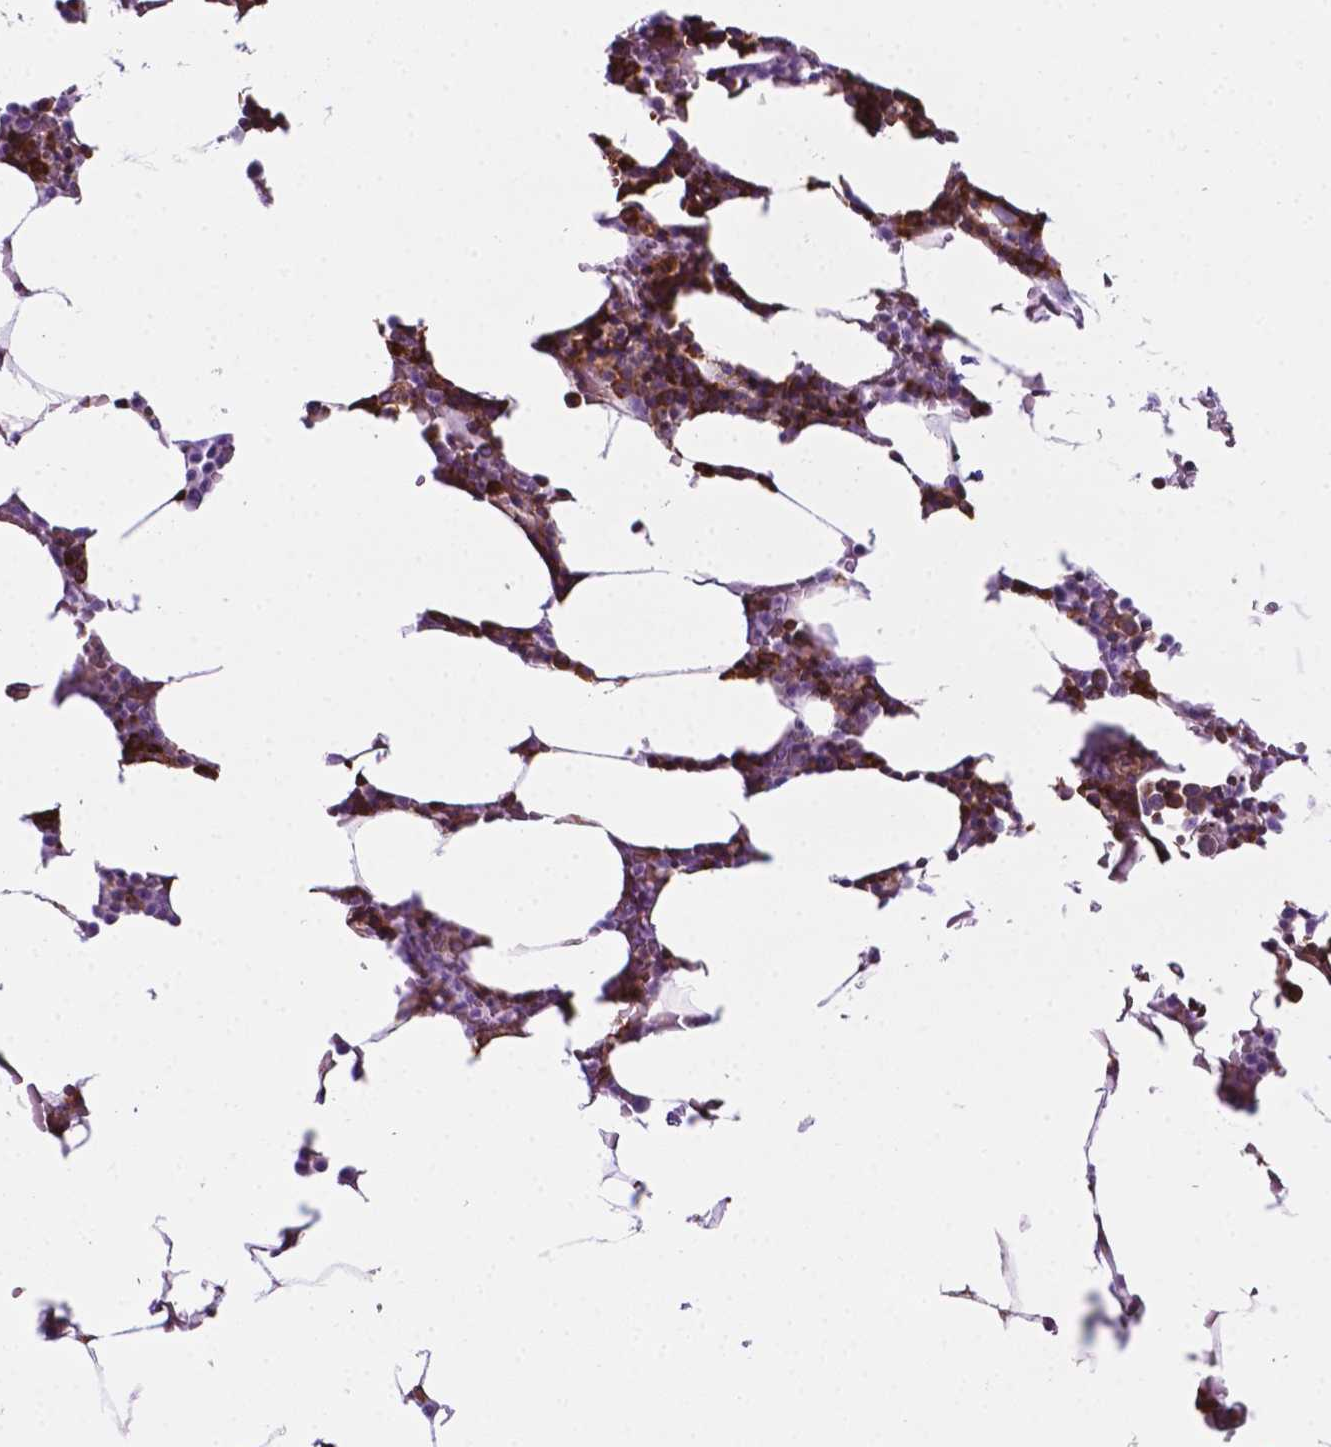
{"staining": {"intensity": "strong", "quantity": "25%-75%", "location": "cytoplasmic/membranous"}, "tissue": "bone marrow", "cell_type": "Hematopoietic cells", "image_type": "normal", "snomed": [{"axis": "morphology", "description": "Normal tissue, NOS"}, {"axis": "topography", "description": "Bone marrow"}], "caption": "Immunohistochemistry image of unremarkable bone marrow: human bone marrow stained using immunohistochemistry exhibits high levels of strong protein expression localized specifically in the cytoplasmic/membranous of hematopoietic cells, appearing as a cytoplasmic/membranous brown color.", "gene": "RPL29", "patient": {"sex": "female", "age": 52}}